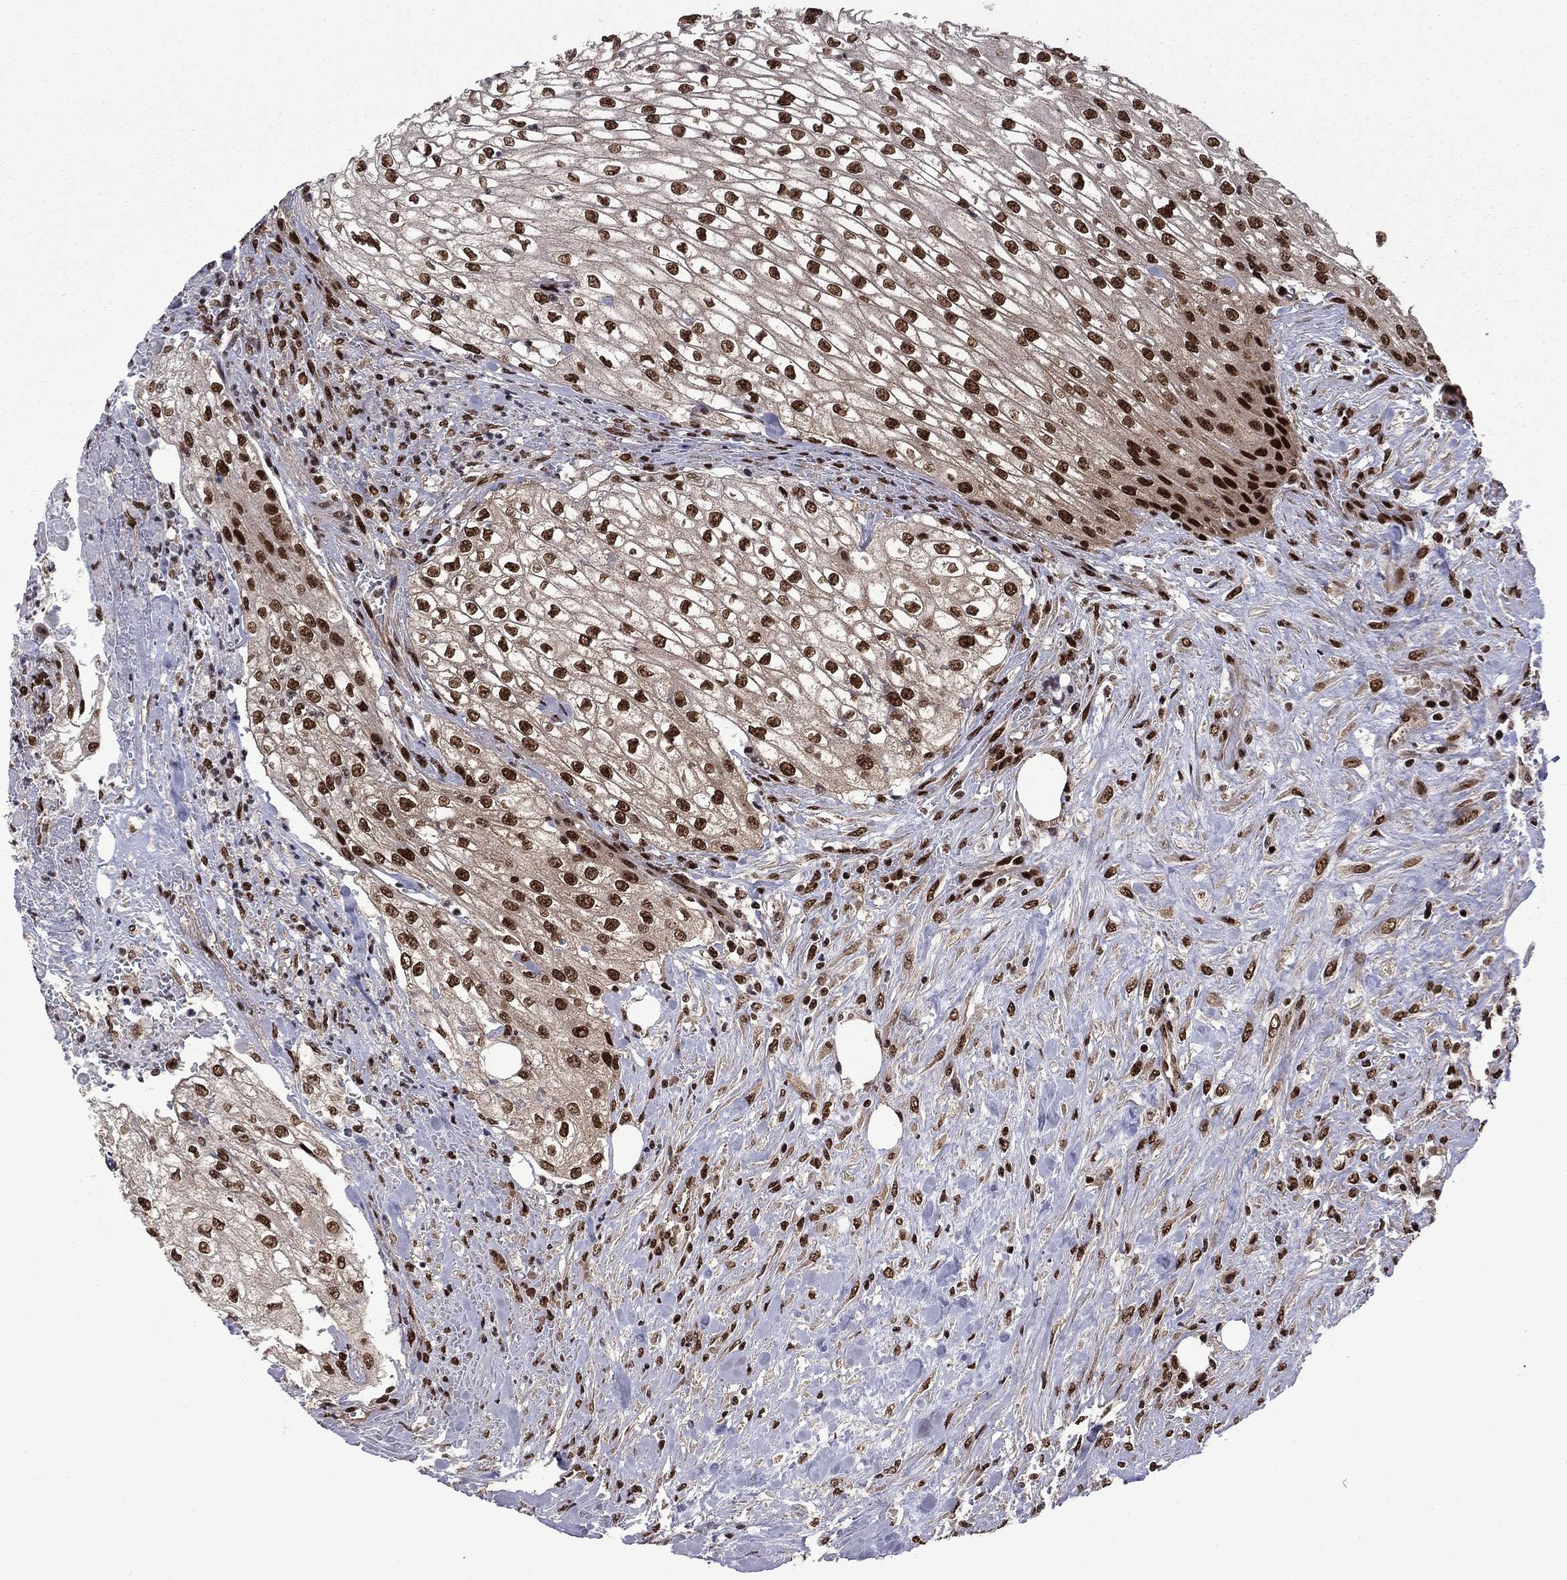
{"staining": {"intensity": "strong", "quantity": ">75%", "location": "nuclear"}, "tissue": "urothelial cancer", "cell_type": "Tumor cells", "image_type": "cancer", "snomed": [{"axis": "morphology", "description": "Urothelial carcinoma, High grade"}, {"axis": "topography", "description": "Urinary bladder"}], "caption": "Protein expression analysis of high-grade urothelial carcinoma reveals strong nuclear positivity in about >75% of tumor cells. (Brightfield microscopy of DAB IHC at high magnification).", "gene": "MED25", "patient": {"sex": "male", "age": 62}}